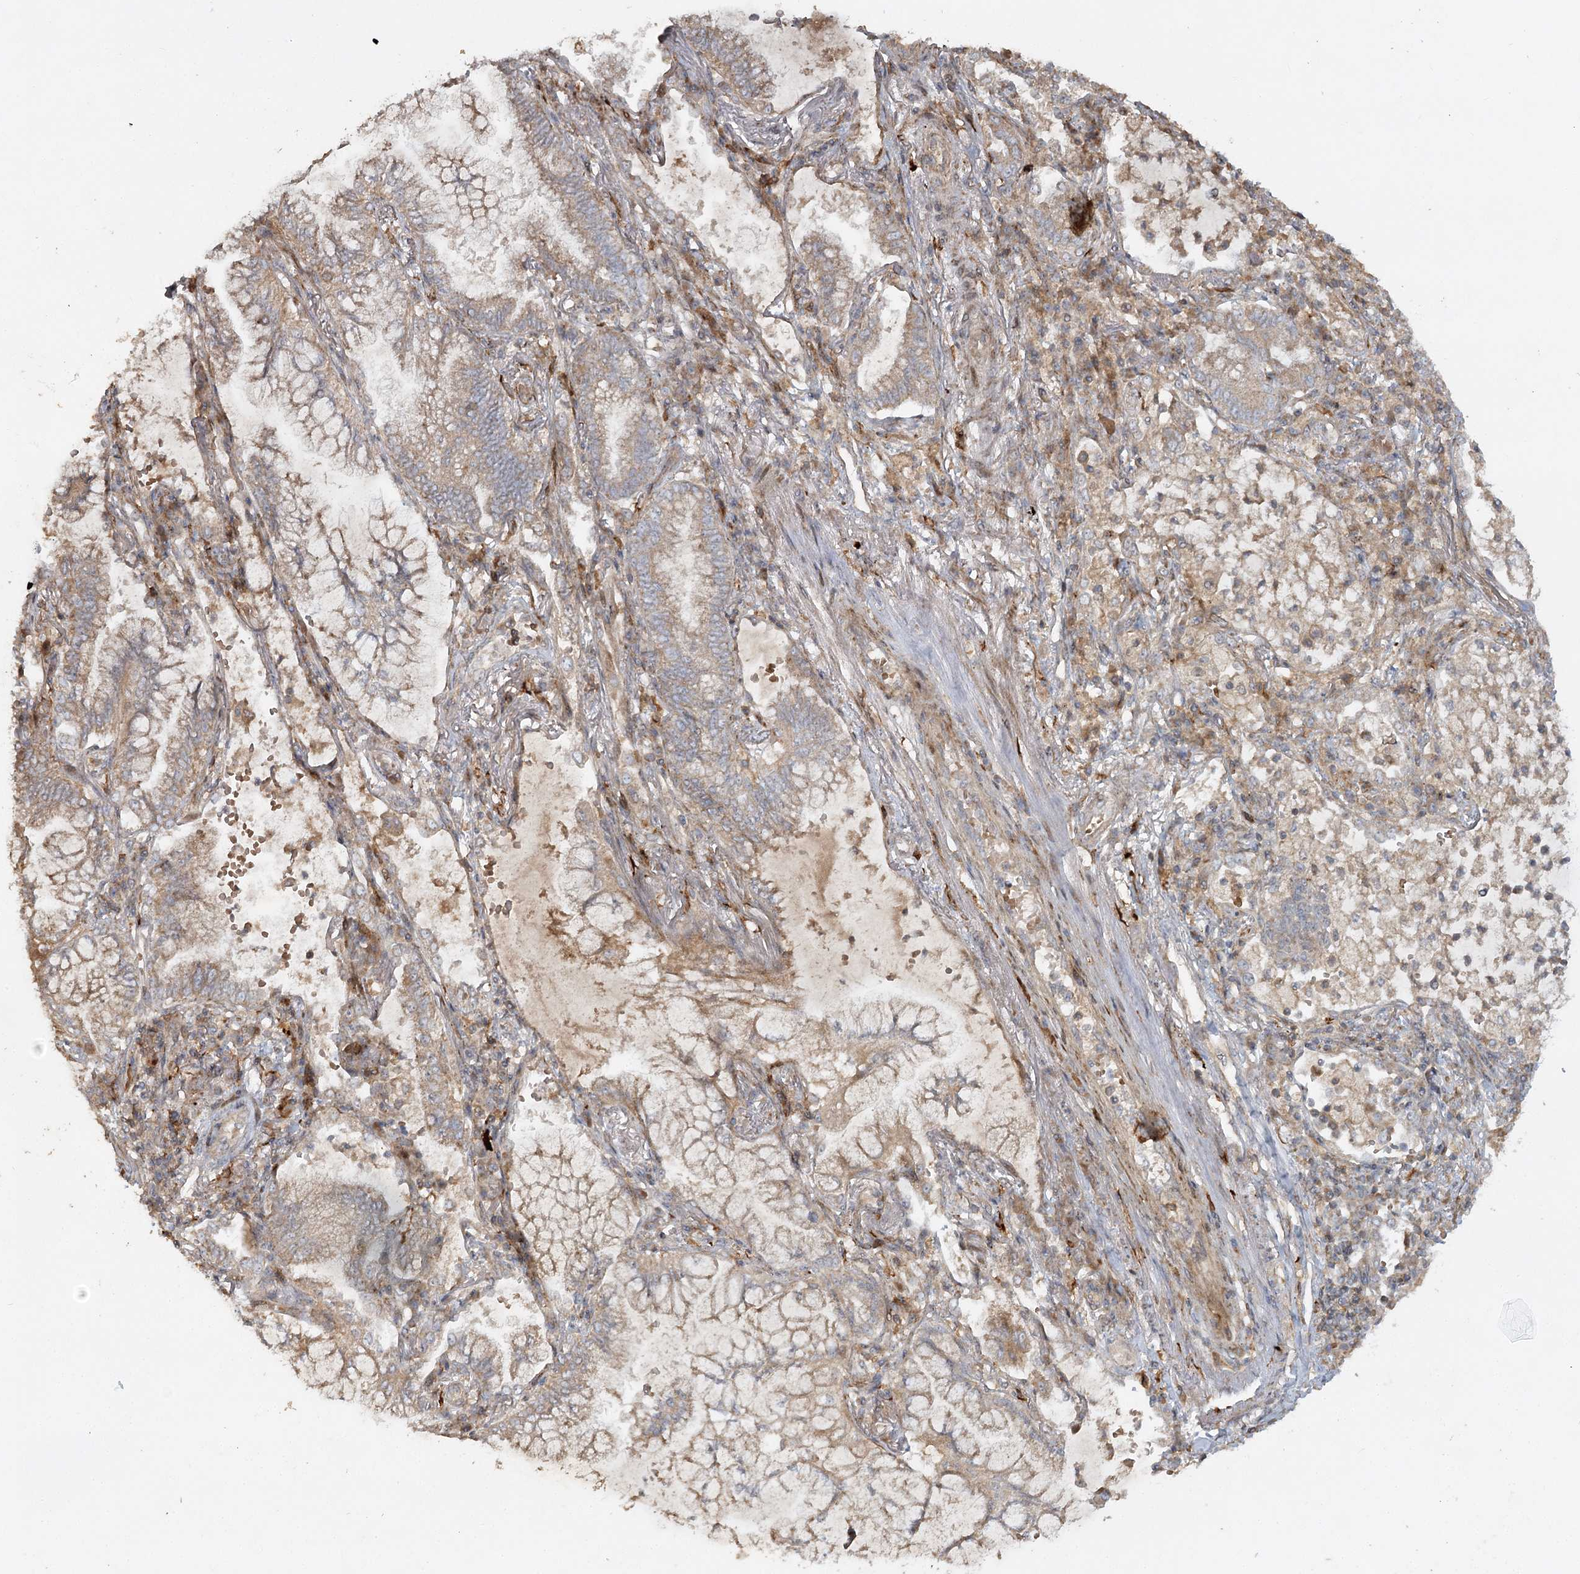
{"staining": {"intensity": "weak", "quantity": ">75%", "location": "cytoplasmic/membranous"}, "tissue": "lung cancer", "cell_type": "Tumor cells", "image_type": "cancer", "snomed": [{"axis": "morphology", "description": "Adenocarcinoma, NOS"}, {"axis": "topography", "description": "Lung"}], "caption": "Weak cytoplasmic/membranous protein expression is seen in about >75% of tumor cells in lung cancer.", "gene": "KBTBD4", "patient": {"sex": "female", "age": 70}}